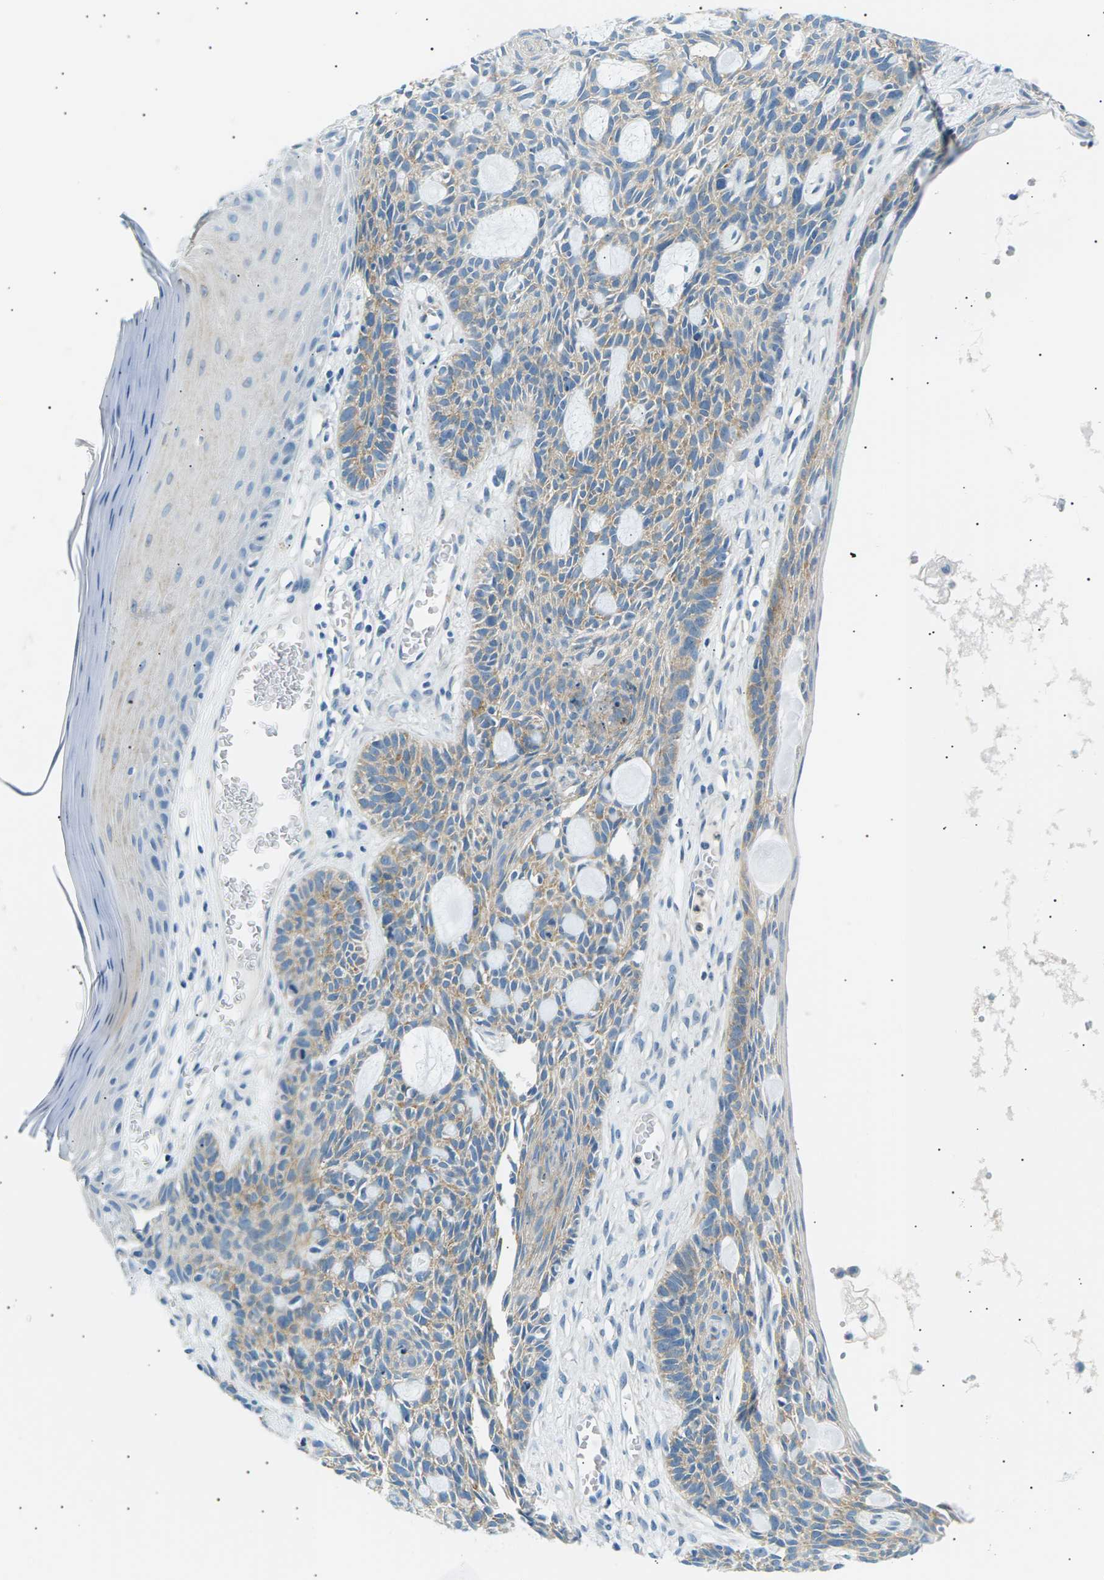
{"staining": {"intensity": "weak", "quantity": "25%-75%", "location": "cytoplasmic/membranous"}, "tissue": "skin cancer", "cell_type": "Tumor cells", "image_type": "cancer", "snomed": [{"axis": "morphology", "description": "Basal cell carcinoma"}, {"axis": "topography", "description": "Skin"}], "caption": "DAB (3,3'-diaminobenzidine) immunohistochemical staining of human skin basal cell carcinoma shows weak cytoplasmic/membranous protein positivity in about 25%-75% of tumor cells.", "gene": "SEPTIN5", "patient": {"sex": "male", "age": 67}}